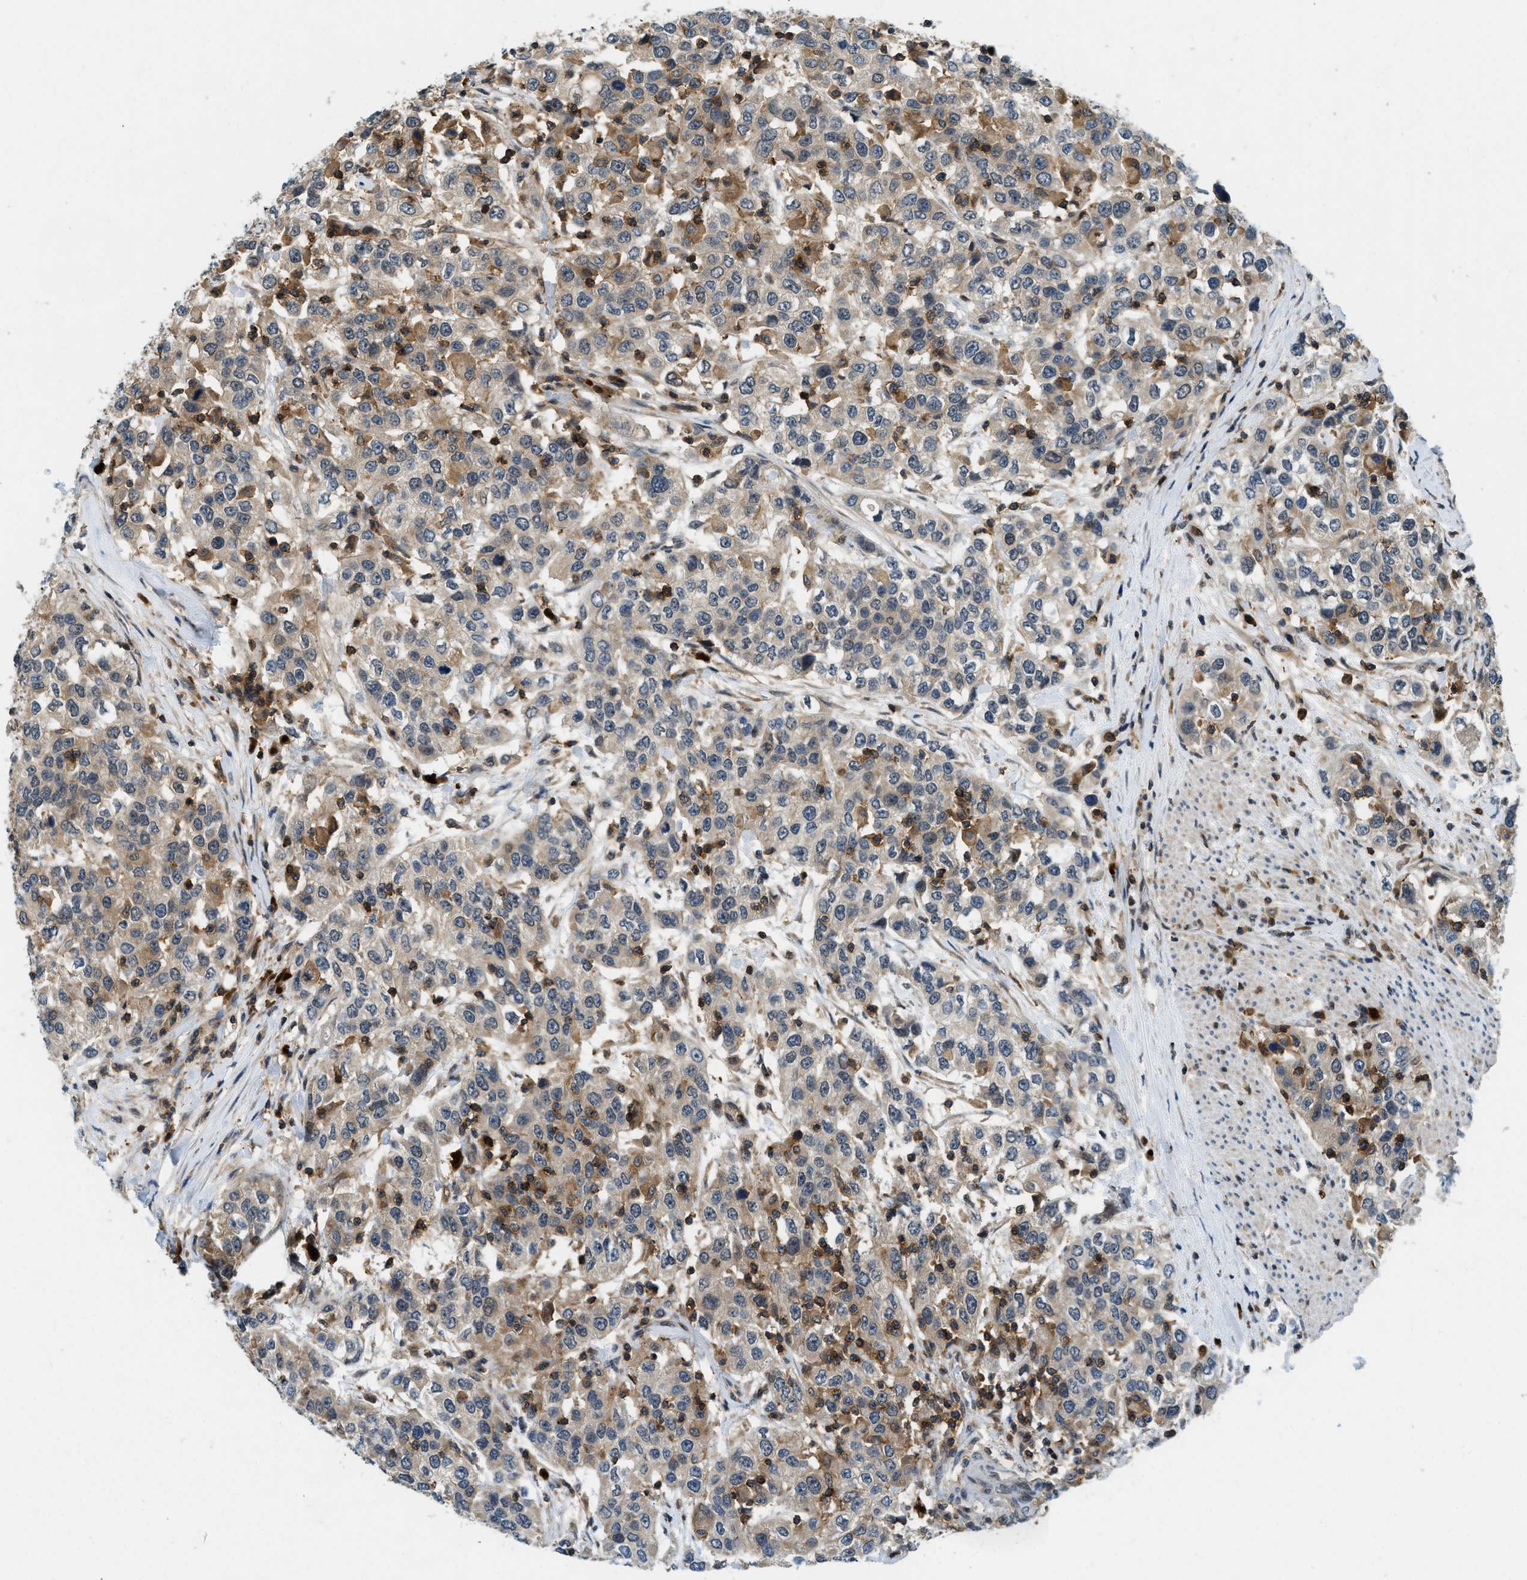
{"staining": {"intensity": "weak", "quantity": ">75%", "location": "cytoplasmic/membranous"}, "tissue": "urothelial cancer", "cell_type": "Tumor cells", "image_type": "cancer", "snomed": [{"axis": "morphology", "description": "Urothelial carcinoma, High grade"}, {"axis": "topography", "description": "Urinary bladder"}], "caption": "Immunohistochemistry (IHC) photomicrograph of high-grade urothelial carcinoma stained for a protein (brown), which demonstrates low levels of weak cytoplasmic/membranous expression in about >75% of tumor cells.", "gene": "GMPPB", "patient": {"sex": "female", "age": 80}}